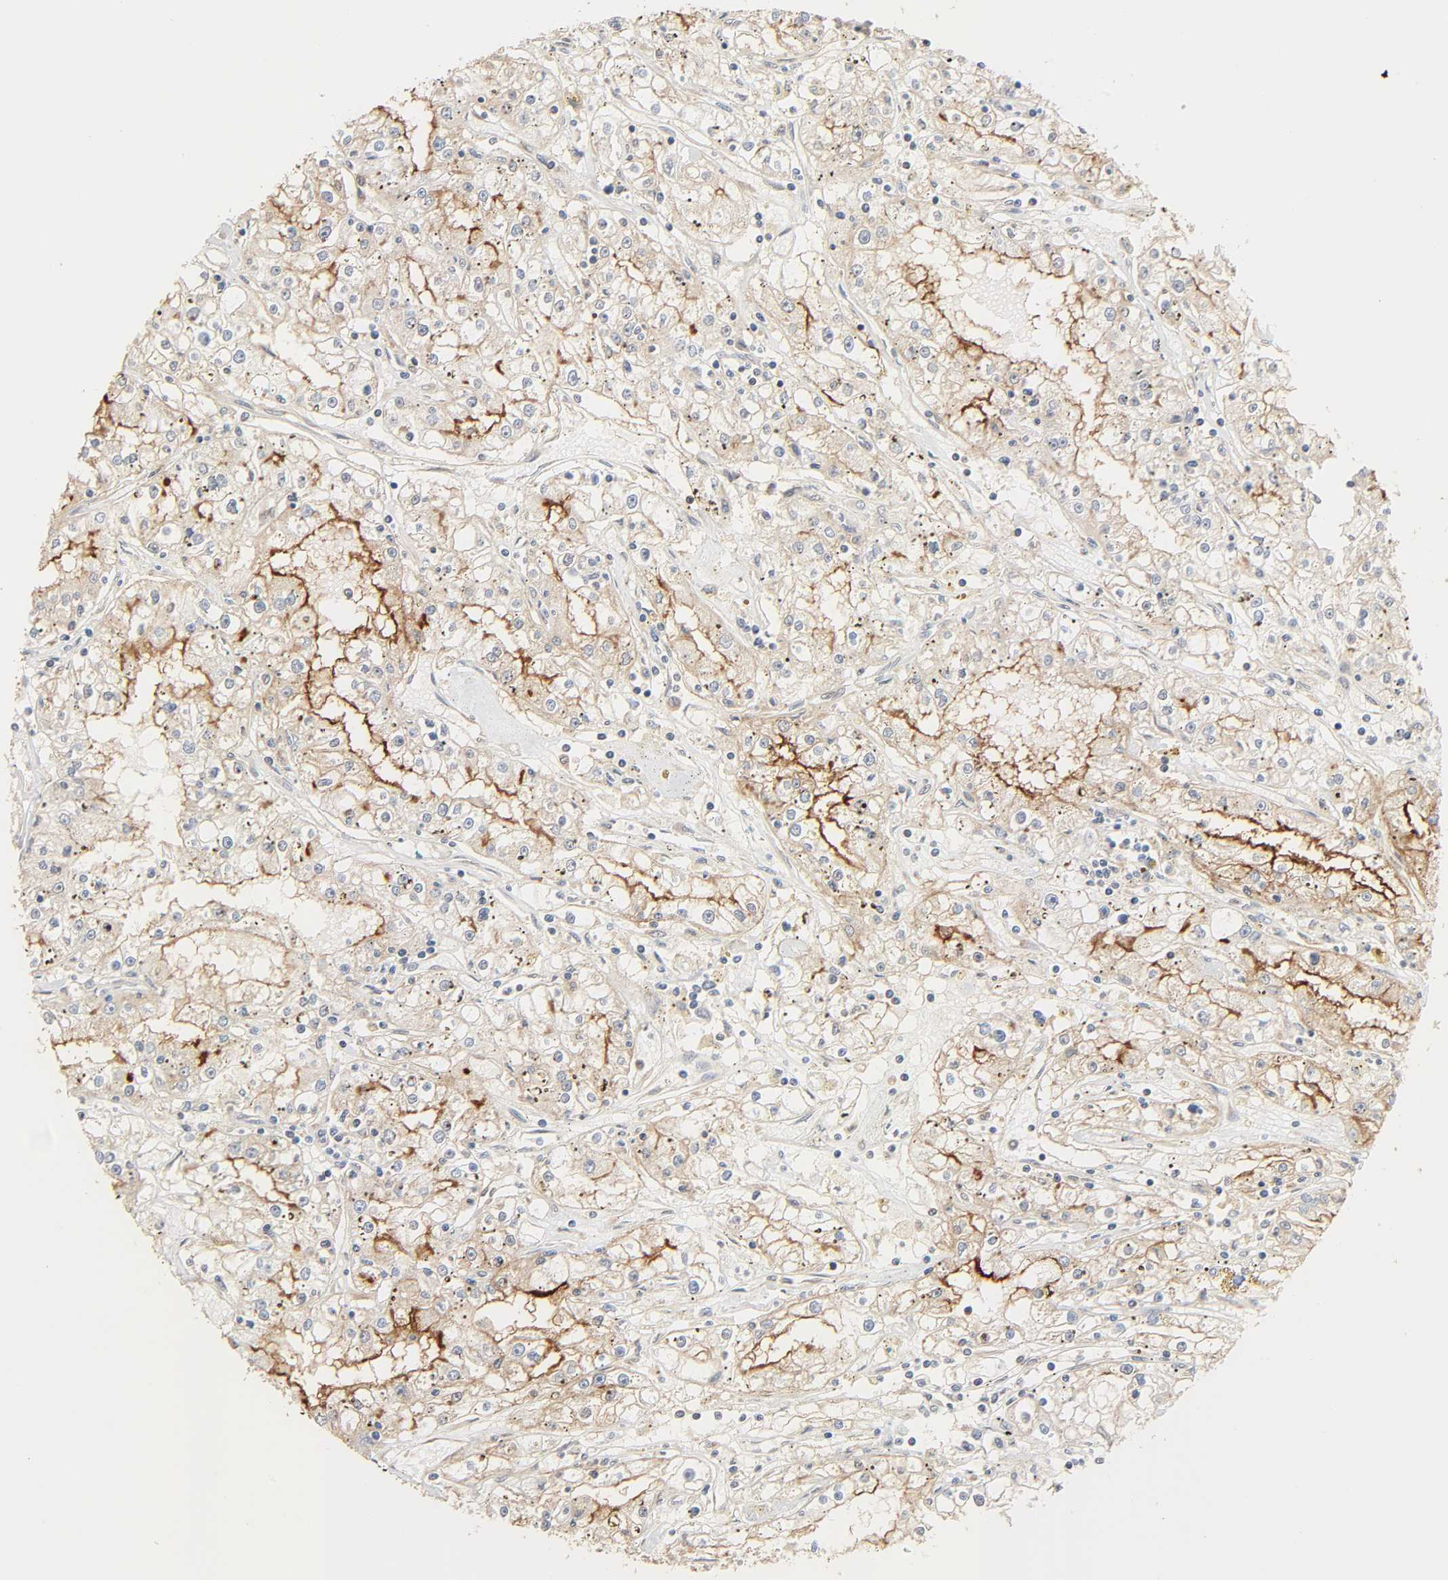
{"staining": {"intensity": "moderate", "quantity": ">75%", "location": "cytoplasmic/membranous"}, "tissue": "renal cancer", "cell_type": "Tumor cells", "image_type": "cancer", "snomed": [{"axis": "morphology", "description": "Adenocarcinoma, NOS"}, {"axis": "topography", "description": "Kidney"}], "caption": "An image of renal cancer stained for a protein displays moderate cytoplasmic/membranous brown staining in tumor cells.", "gene": "NEMF", "patient": {"sex": "male", "age": 56}}